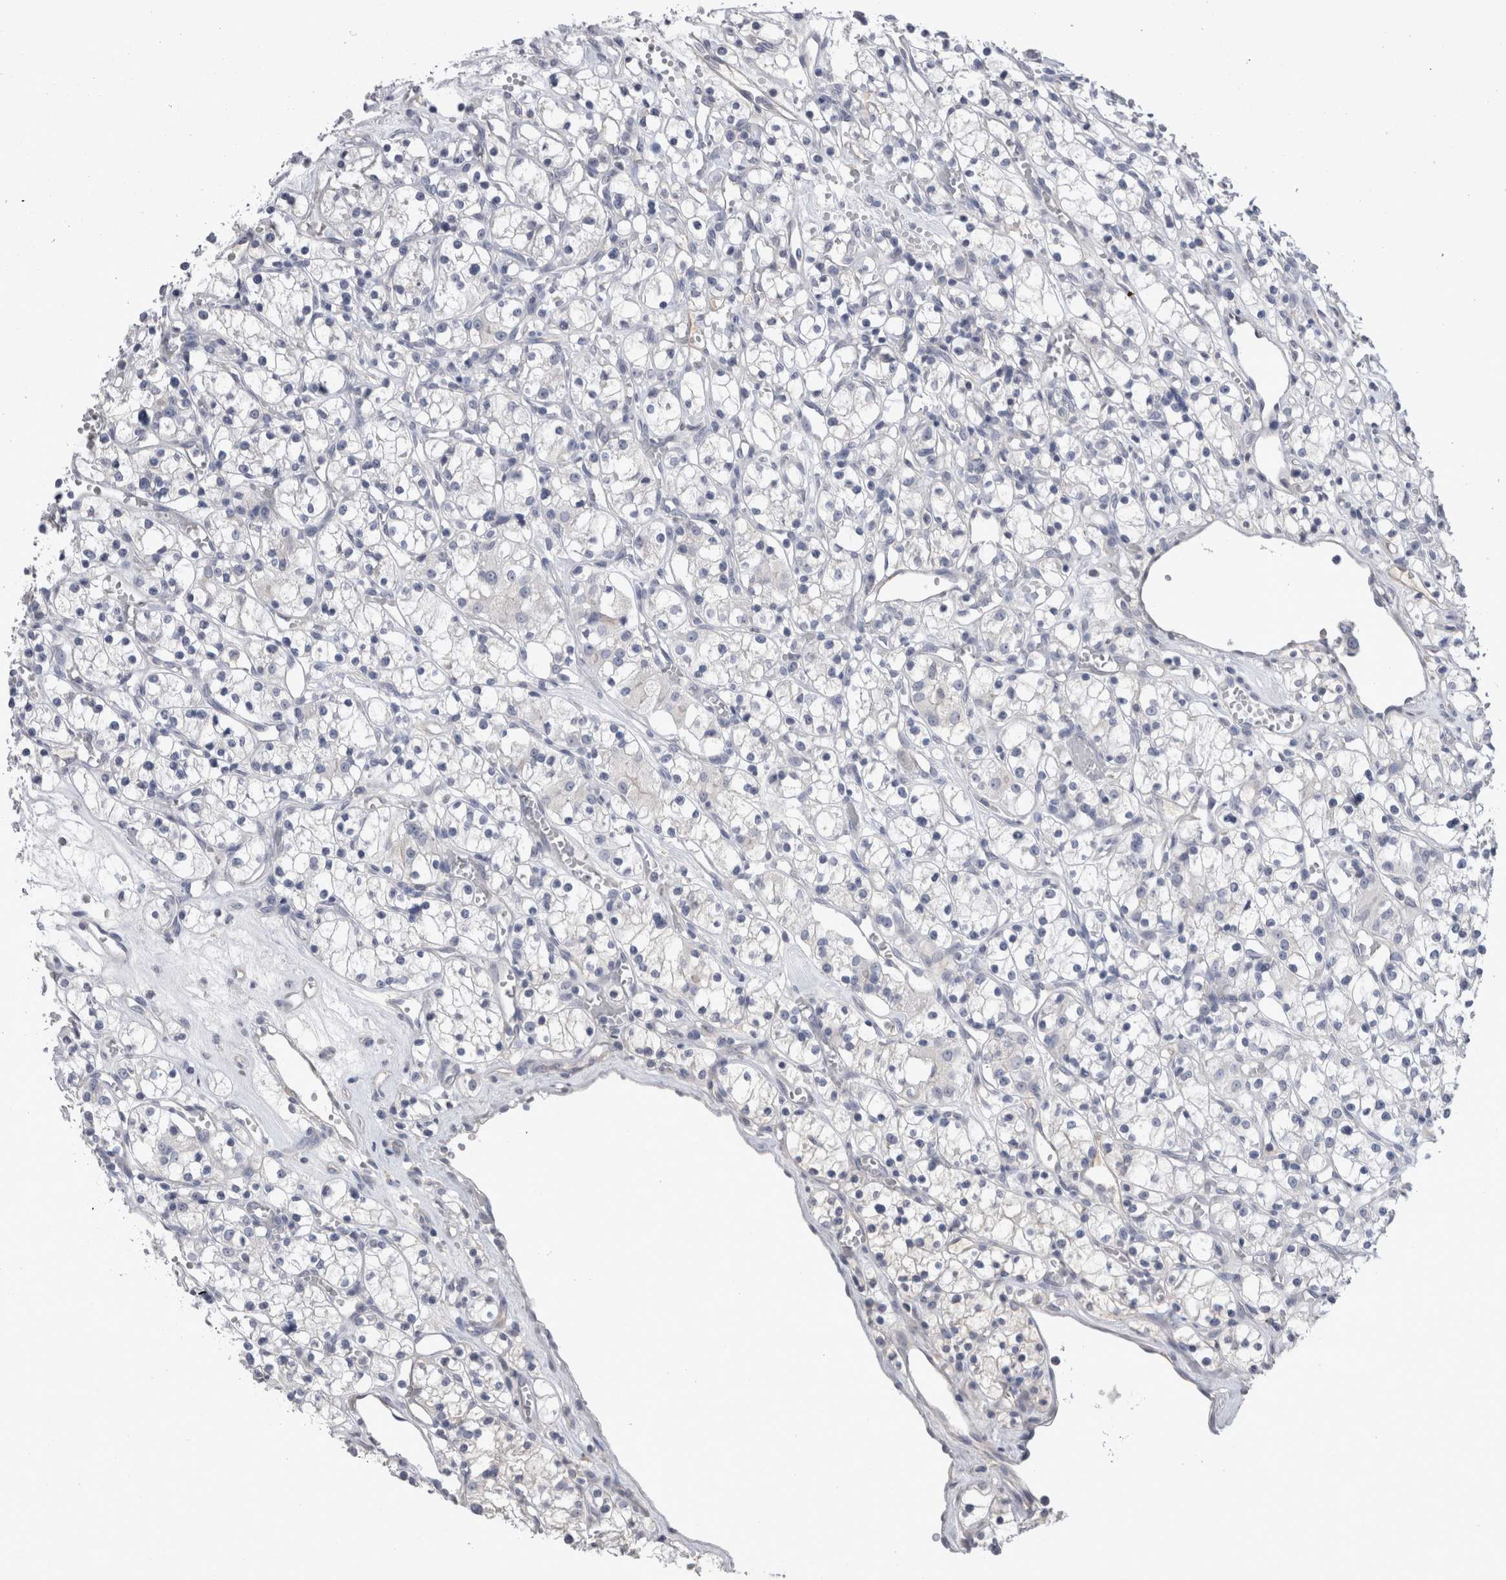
{"staining": {"intensity": "negative", "quantity": "none", "location": "none"}, "tissue": "renal cancer", "cell_type": "Tumor cells", "image_type": "cancer", "snomed": [{"axis": "morphology", "description": "Adenocarcinoma, NOS"}, {"axis": "topography", "description": "Kidney"}], "caption": "A micrograph of renal cancer (adenocarcinoma) stained for a protein shows no brown staining in tumor cells. The staining was performed using DAB (3,3'-diaminobenzidine) to visualize the protein expression in brown, while the nuclei were stained in blue with hematoxylin (Magnification: 20x).", "gene": "REG1A", "patient": {"sex": "female", "age": 59}}